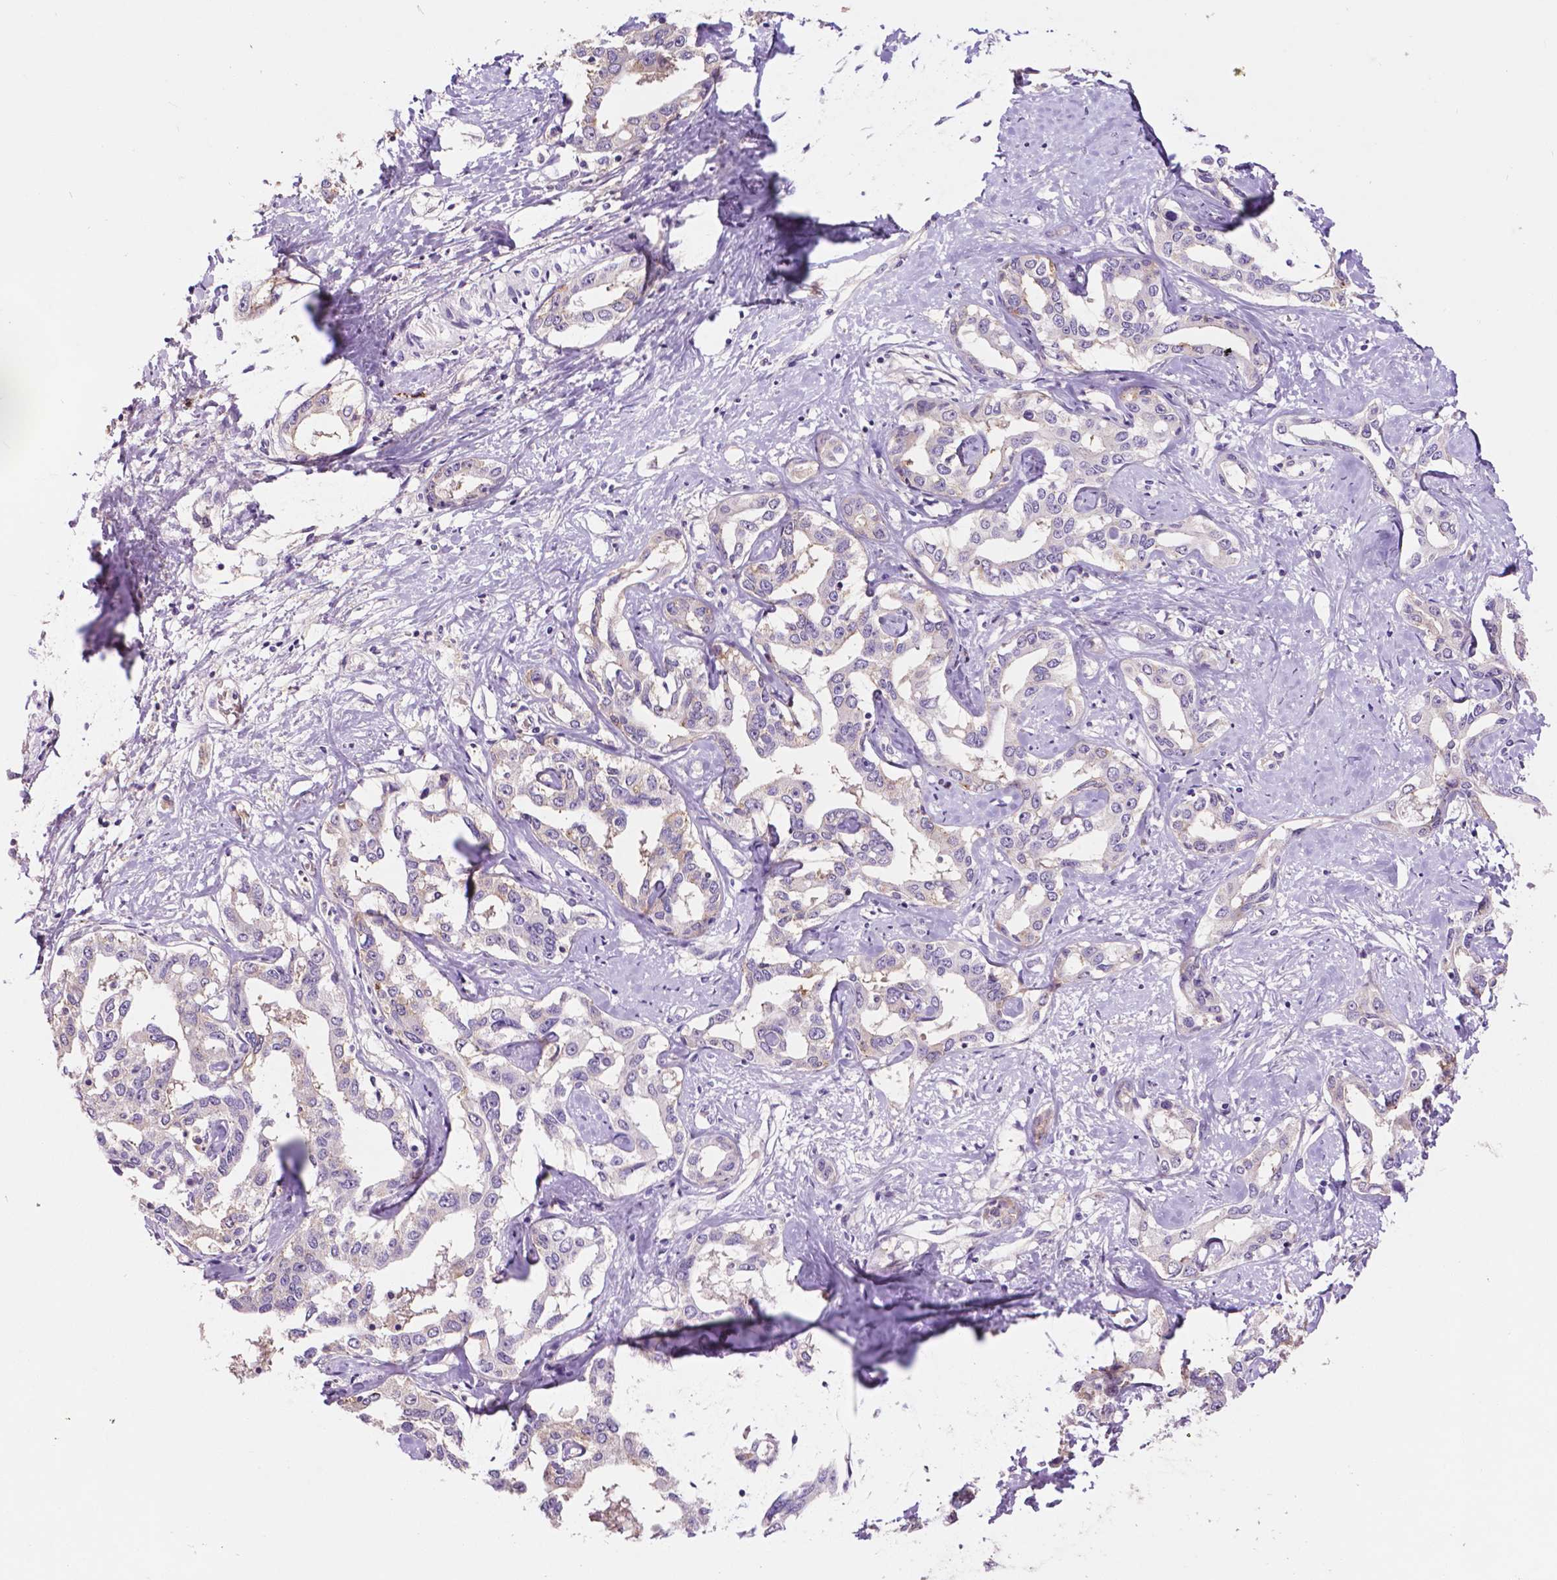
{"staining": {"intensity": "negative", "quantity": "none", "location": "none"}, "tissue": "liver cancer", "cell_type": "Tumor cells", "image_type": "cancer", "snomed": [{"axis": "morphology", "description": "Cholangiocarcinoma"}, {"axis": "topography", "description": "Liver"}], "caption": "Immunohistochemistry photomicrograph of neoplastic tissue: human liver cancer (cholangiocarcinoma) stained with DAB reveals no significant protein expression in tumor cells.", "gene": "PLSCR1", "patient": {"sex": "male", "age": 59}}